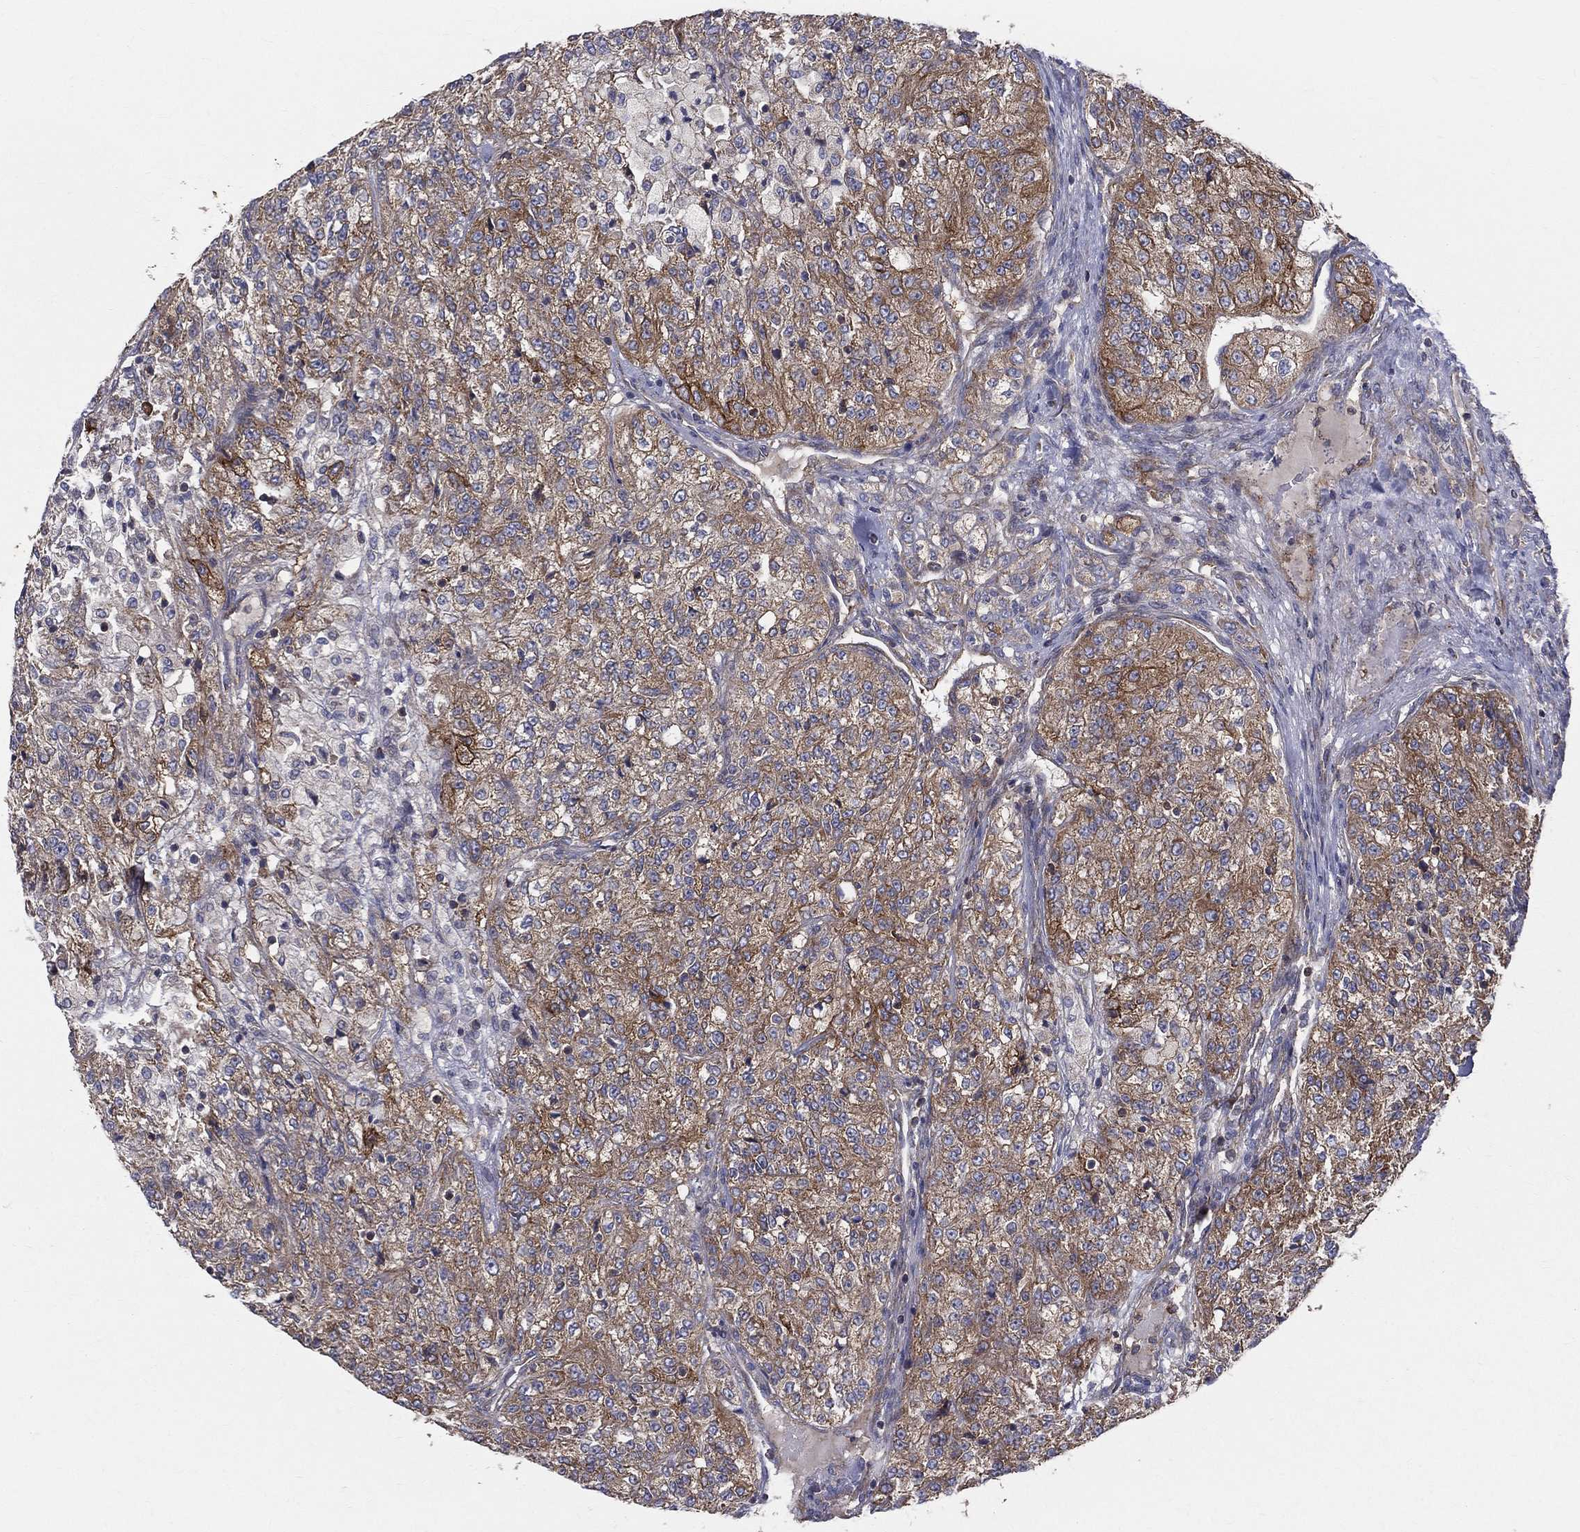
{"staining": {"intensity": "moderate", "quantity": ">75%", "location": "cytoplasmic/membranous"}, "tissue": "renal cancer", "cell_type": "Tumor cells", "image_type": "cancer", "snomed": [{"axis": "morphology", "description": "Adenocarcinoma, NOS"}, {"axis": "topography", "description": "Kidney"}], "caption": "A brown stain shows moderate cytoplasmic/membranous positivity of a protein in renal cancer tumor cells.", "gene": "MIX23", "patient": {"sex": "female", "age": 63}}